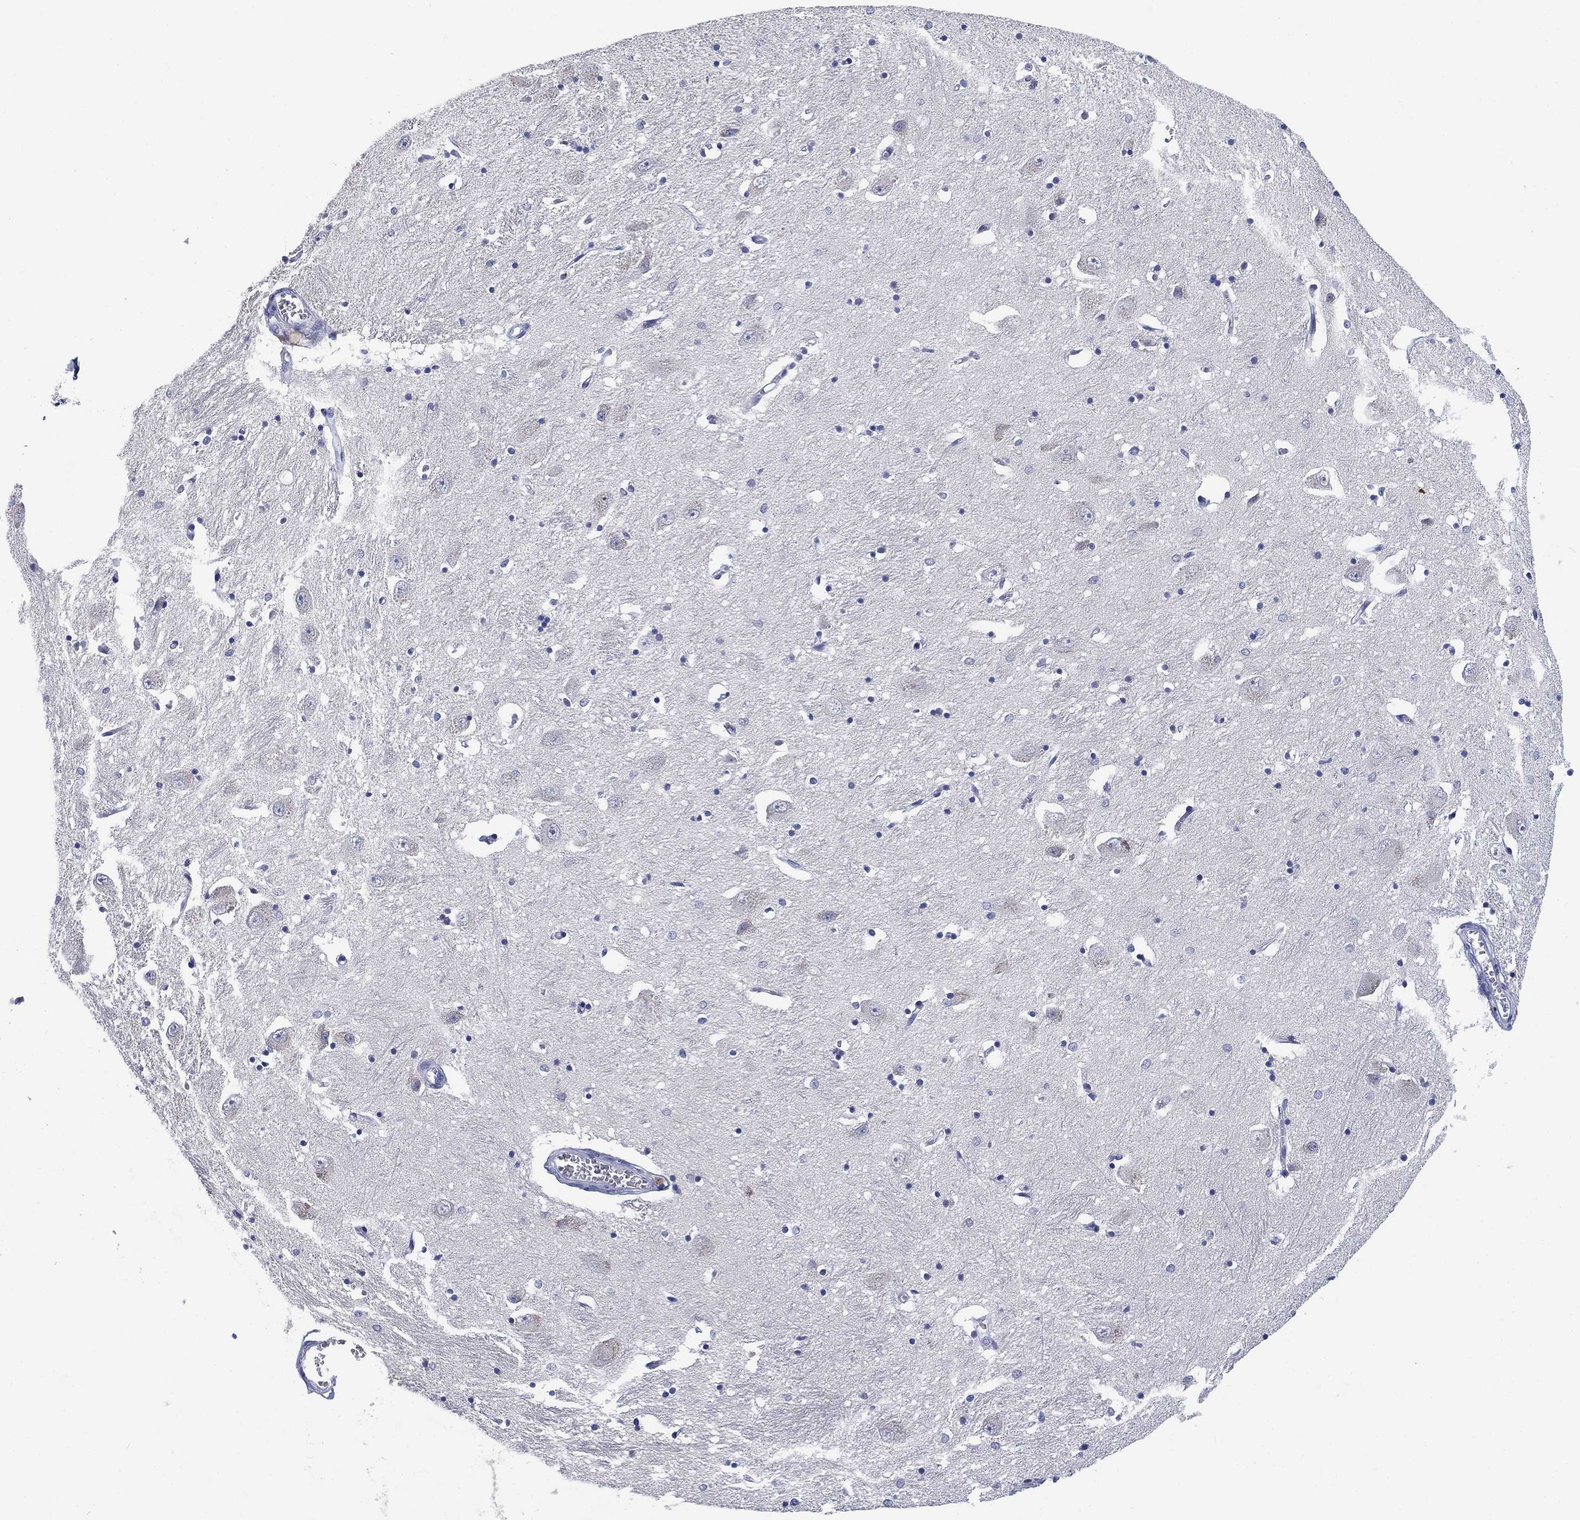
{"staining": {"intensity": "negative", "quantity": "none", "location": "none"}, "tissue": "caudate", "cell_type": "Glial cells", "image_type": "normal", "snomed": [{"axis": "morphology", "description": "Normal tissue, NOS"}, {"axis": "topography", "description": "Lateral ventricle wall"}], "caption": "IHC of benign human caudate displays no positivity in glial cells.", "gene": "CLUL1", "patient": {"sex": "male", "age": 54}}